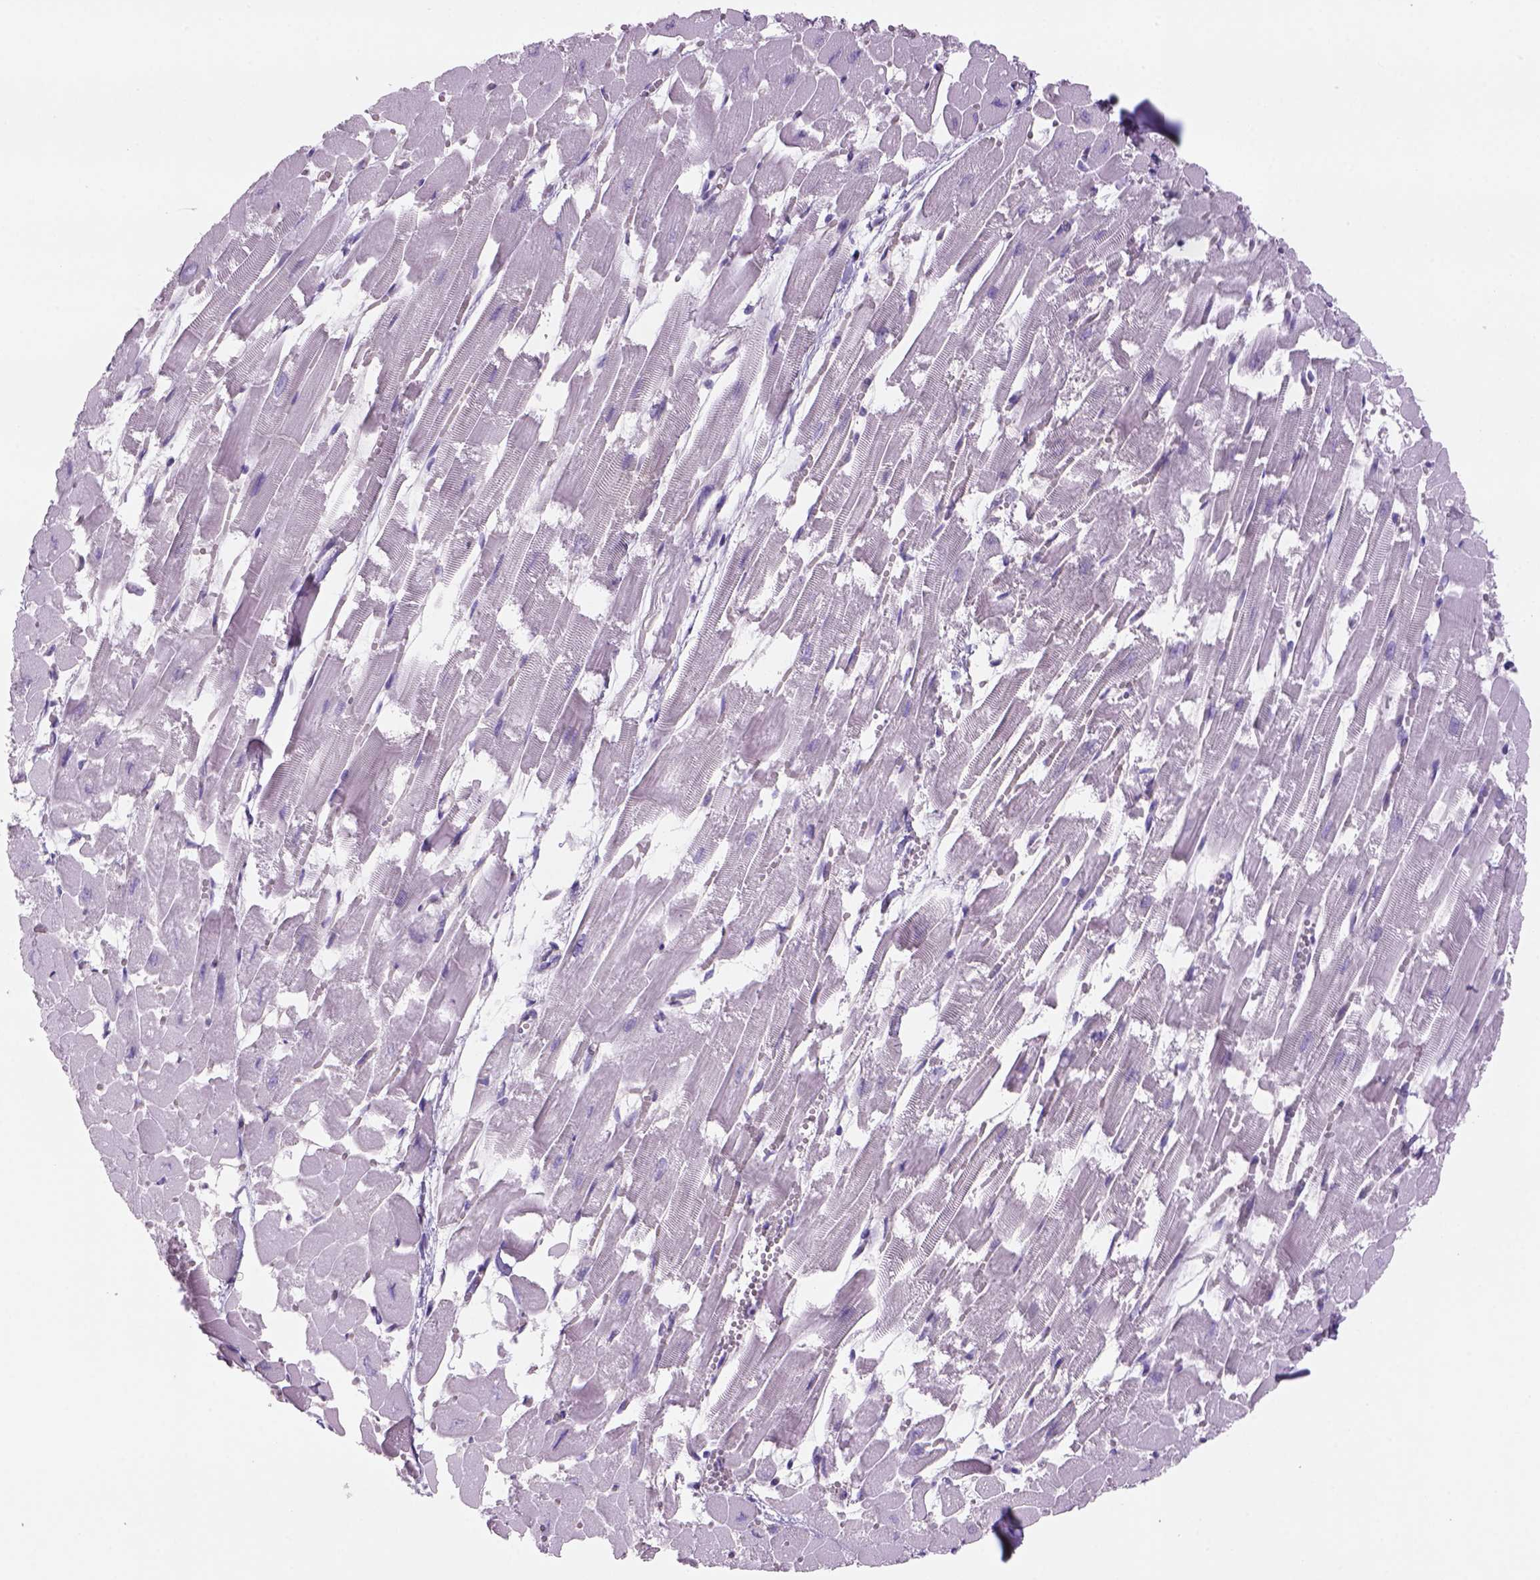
{"staining": {"intensity": "negative", "quantity": "none", "location": "none"}, "tissue": "heart muscle", "cell_type": "Cardiomyocytes", "image_type": "normal", "snomed": [{"axis": "morphology", "description": "Normal tissue, NOS"}, {"axis": "topography", "description": "Heart"}], "caption": "Immunohistochemical staining of benign heart muscle exhibits no significant positivity in cardiomyocytes.", "gene": "TENM4", "patient": {"sex": "female", "age": 52}}